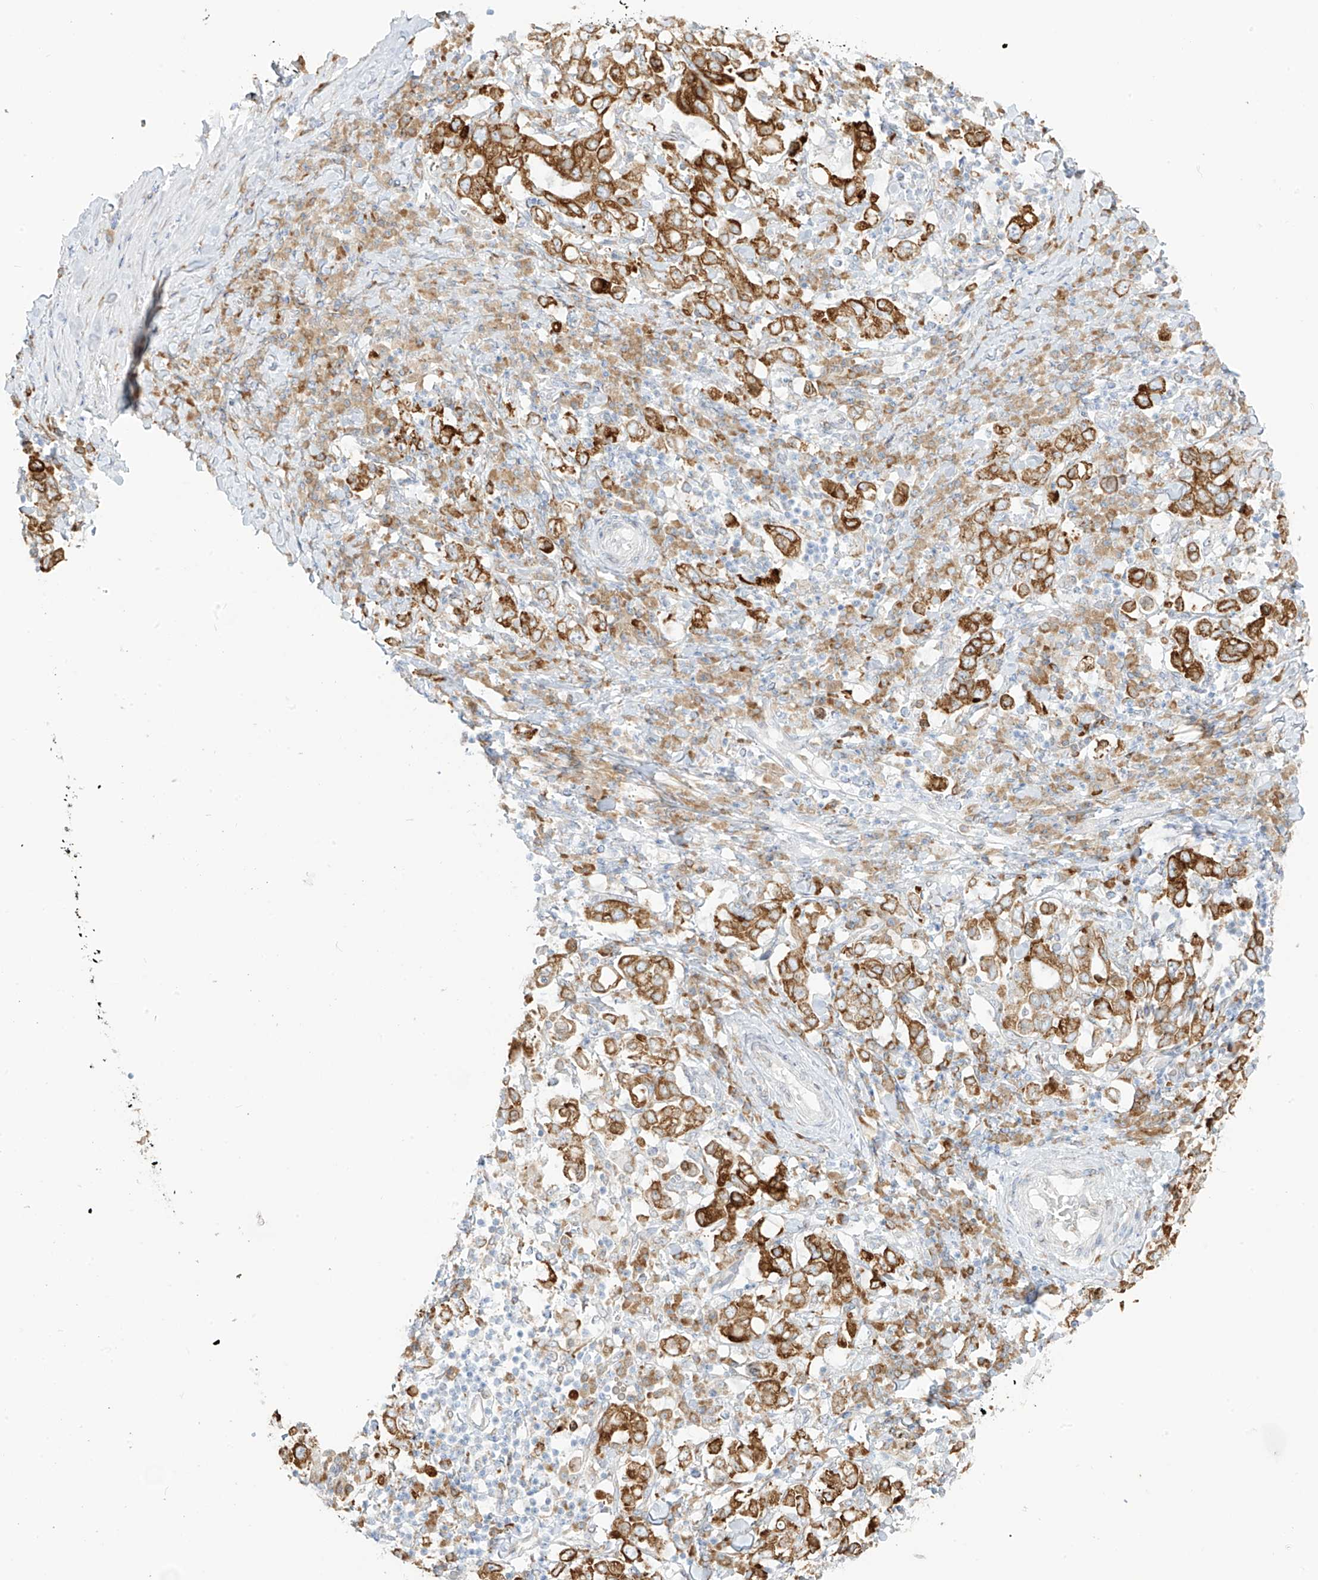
{"staining": {"intensity": "moderate", "quantity": ">75%", "location": "cytoplasmic/membranous"}, "tissue": "stomach cancer", "cell_type": "Tumor cells", "image_type": "cancer", "snomed": [{"axis": "morphology", "description": "Adenocarcinoma, NOS"}, {"axis": "topography", "description": "Stomach, upper"}], "caption": "Immunohistochemical staining of adenocarcinoma (stomach) displays medium levels of moderate cytoplasmic/membranous expression in about >75% of tumor cells.", "gene": "LRRC59", "patient": {"sex": "male", "age": 62}}